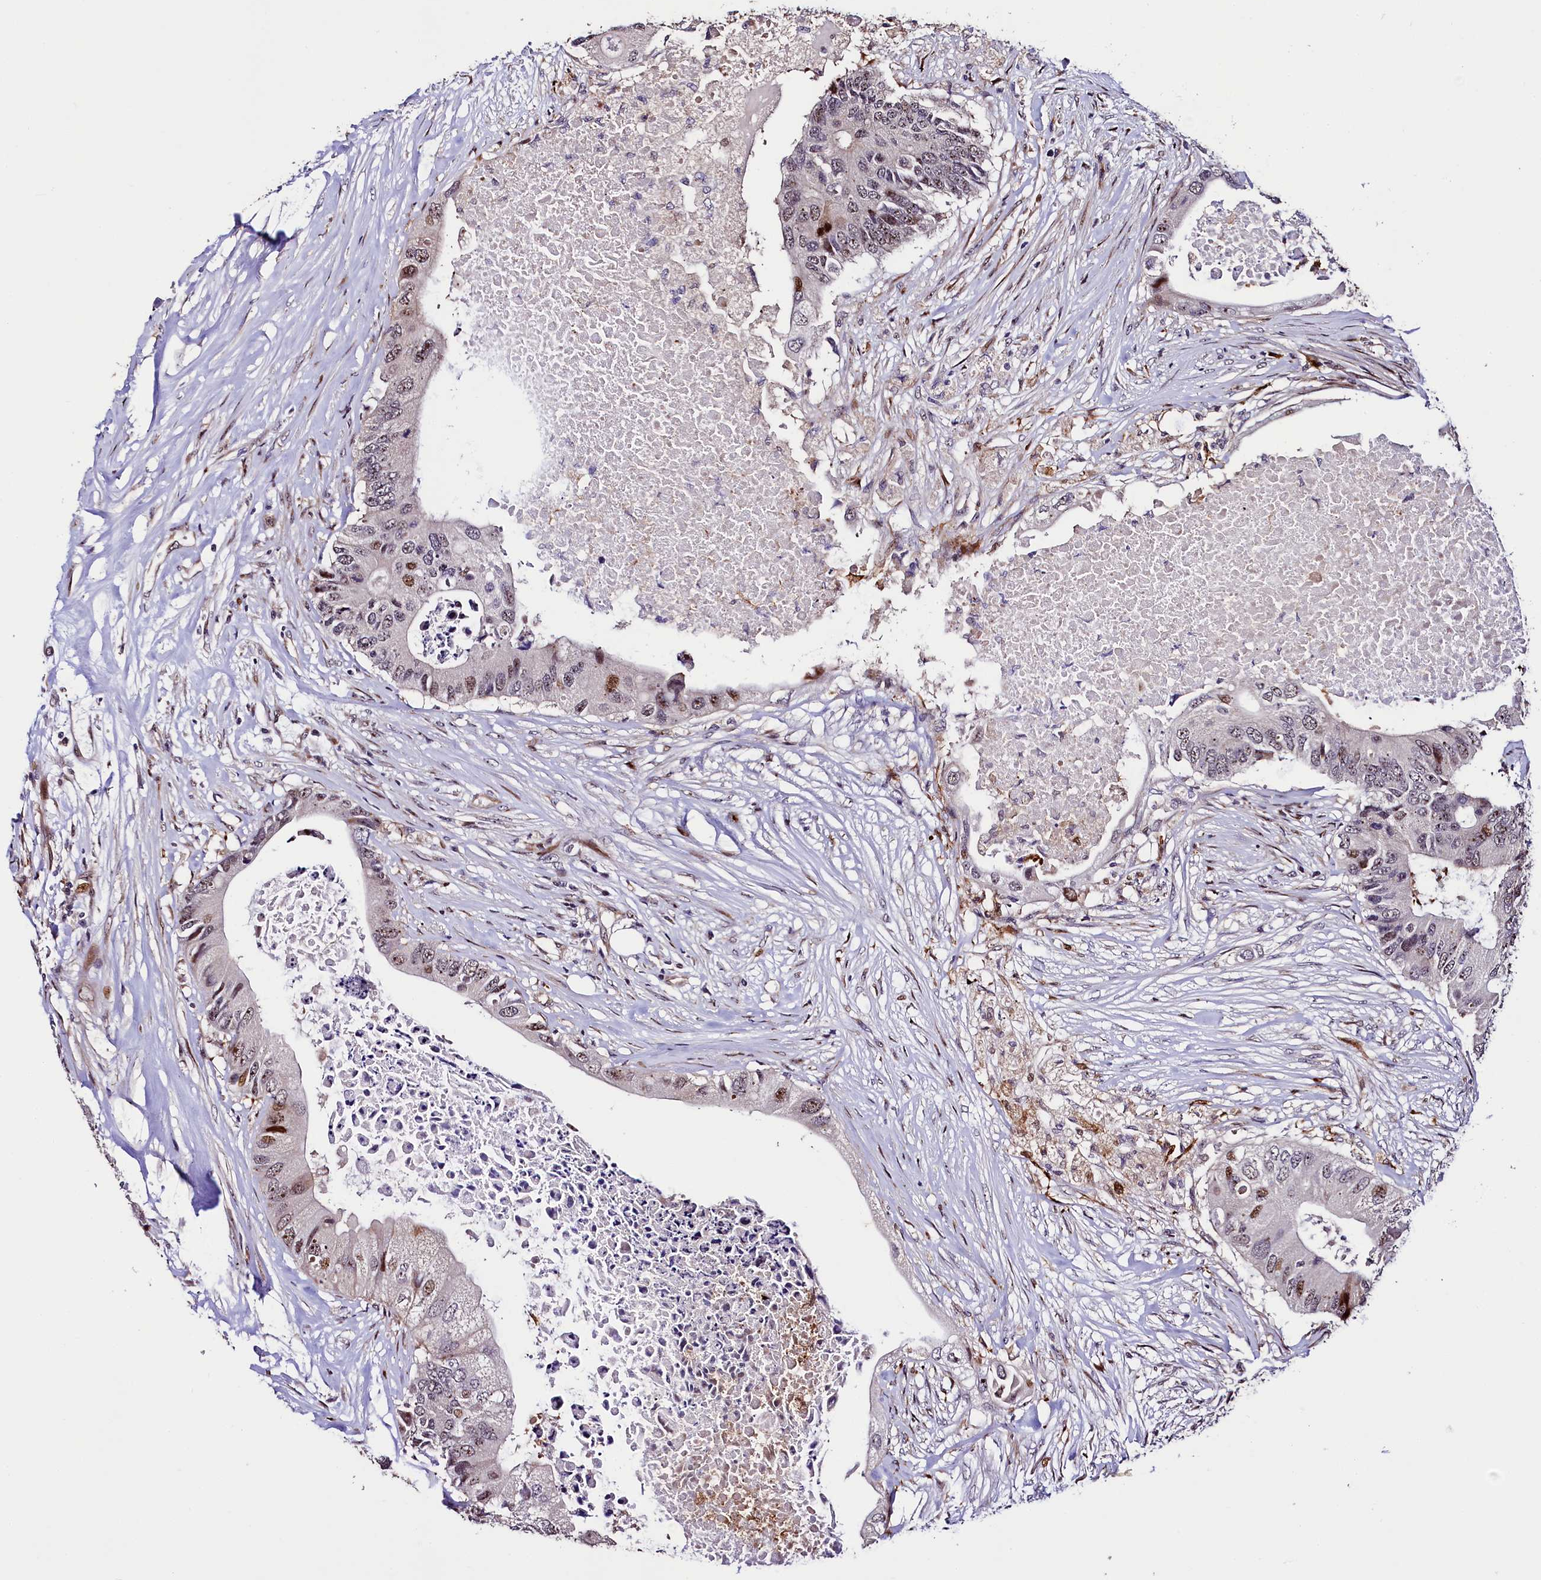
{"staining": {"intensity": "moderate", "quantity": "<25%", "location": "nuclear"}, "tissue": "colorectal cancer", "cell_type": "Tumor cells", "image_type": "cancer", "snomed": [{"axis": "morphology", "description": "Adenocarcinoma, NOS"}, {"axis": "topography", "description": "Colon"}], "caption": "Brown immunohistochemical staining in colorectal cancer reveals moderate nuclear staining in approximately <25% of tumor cells.", "gene": "TRMT112", "patient": {"sex": "male", "age": 71}}